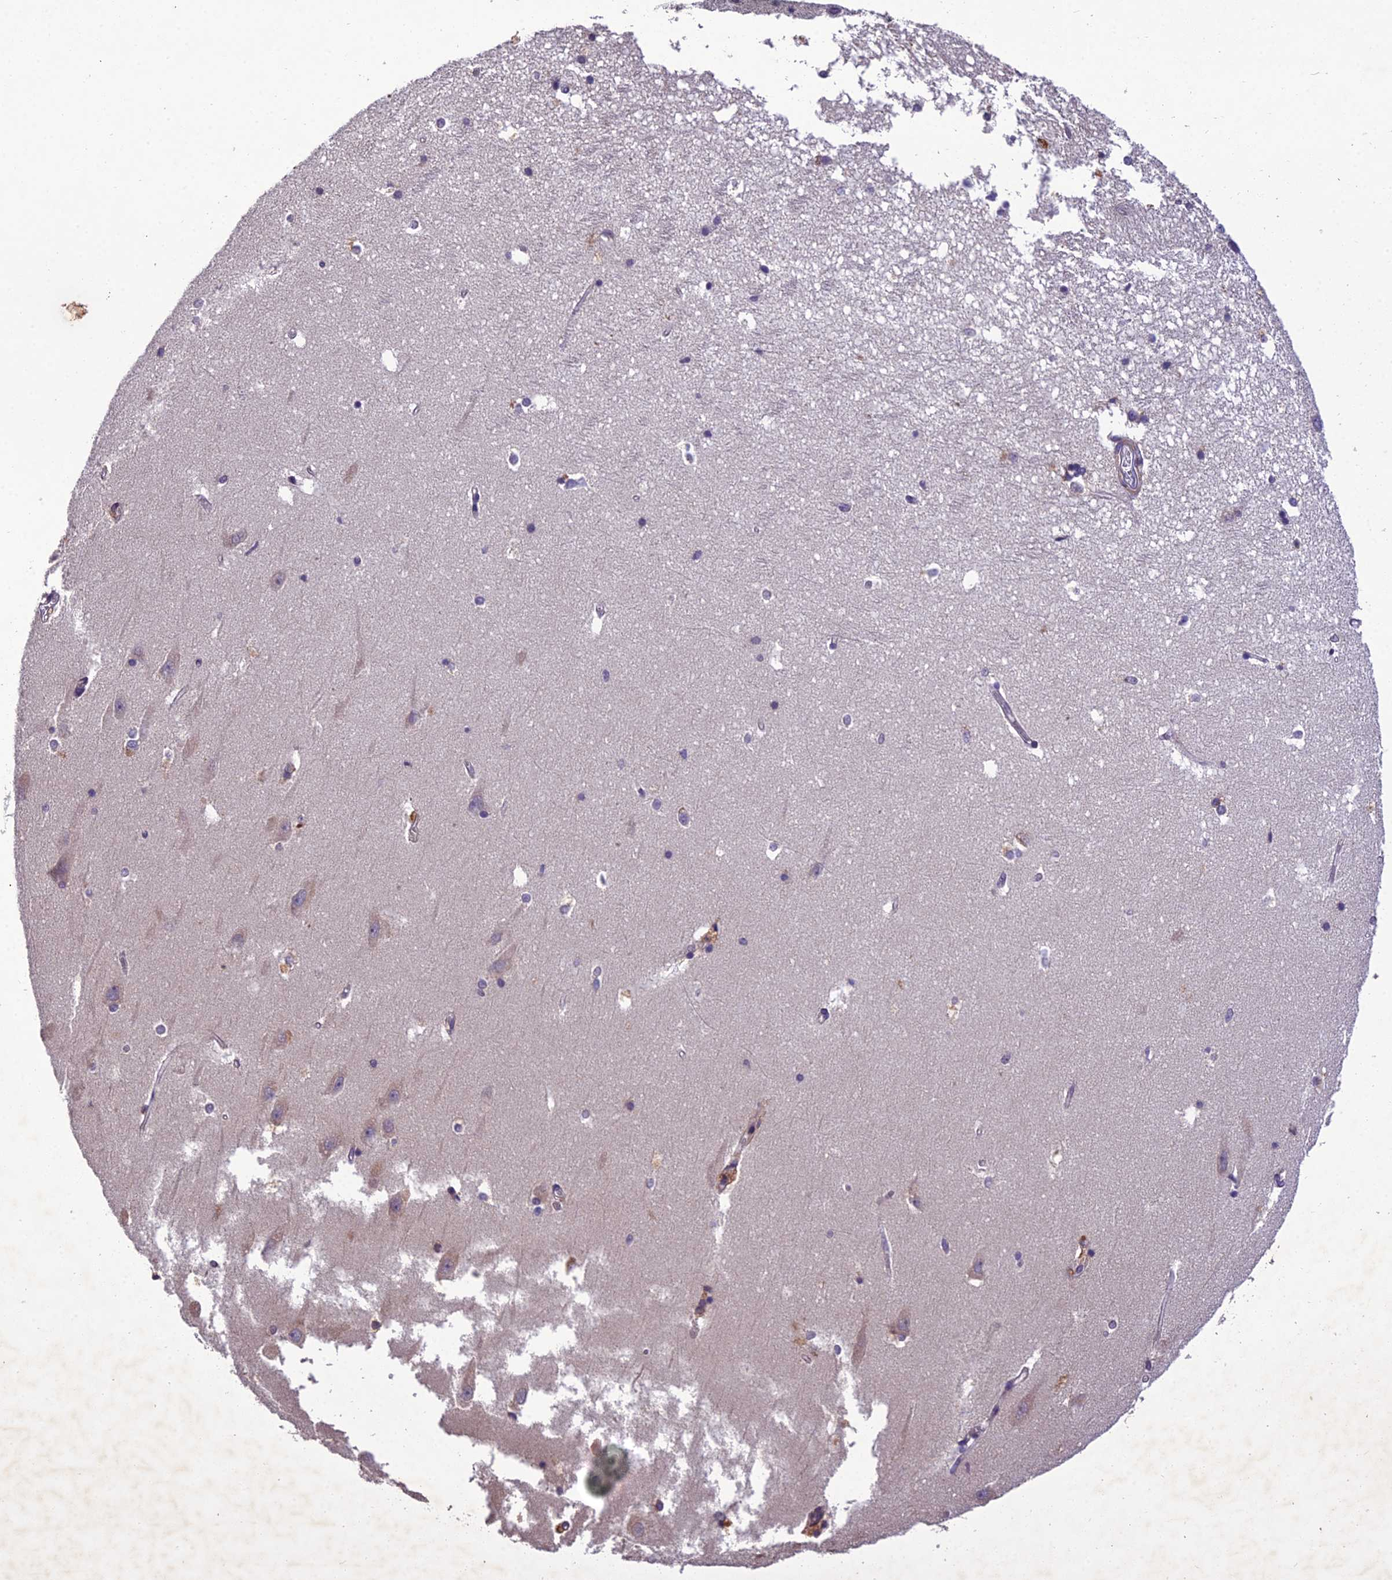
{"staining": {"intensity": "moderate", "quantity": "<25%", "location": "cytoplasmic/membranous"}, "tissue": "hippocampus", "cell_type": "Glial cells", "image_type": "normal", "snomed": [{"axis": "morphology", "description": "Normal tissue, NOS"}, {"axis": "topography", "description": "Hippocampus"}], "caption": "This micrograph shows immunohistochemistry staining of unremarkable human hippocampus, with low moderate cytoplasmic/membranous positivity in approximately <25% of glial cells.", "gene": "CENPL", "patient": {"sex": "male", "age": 45}}